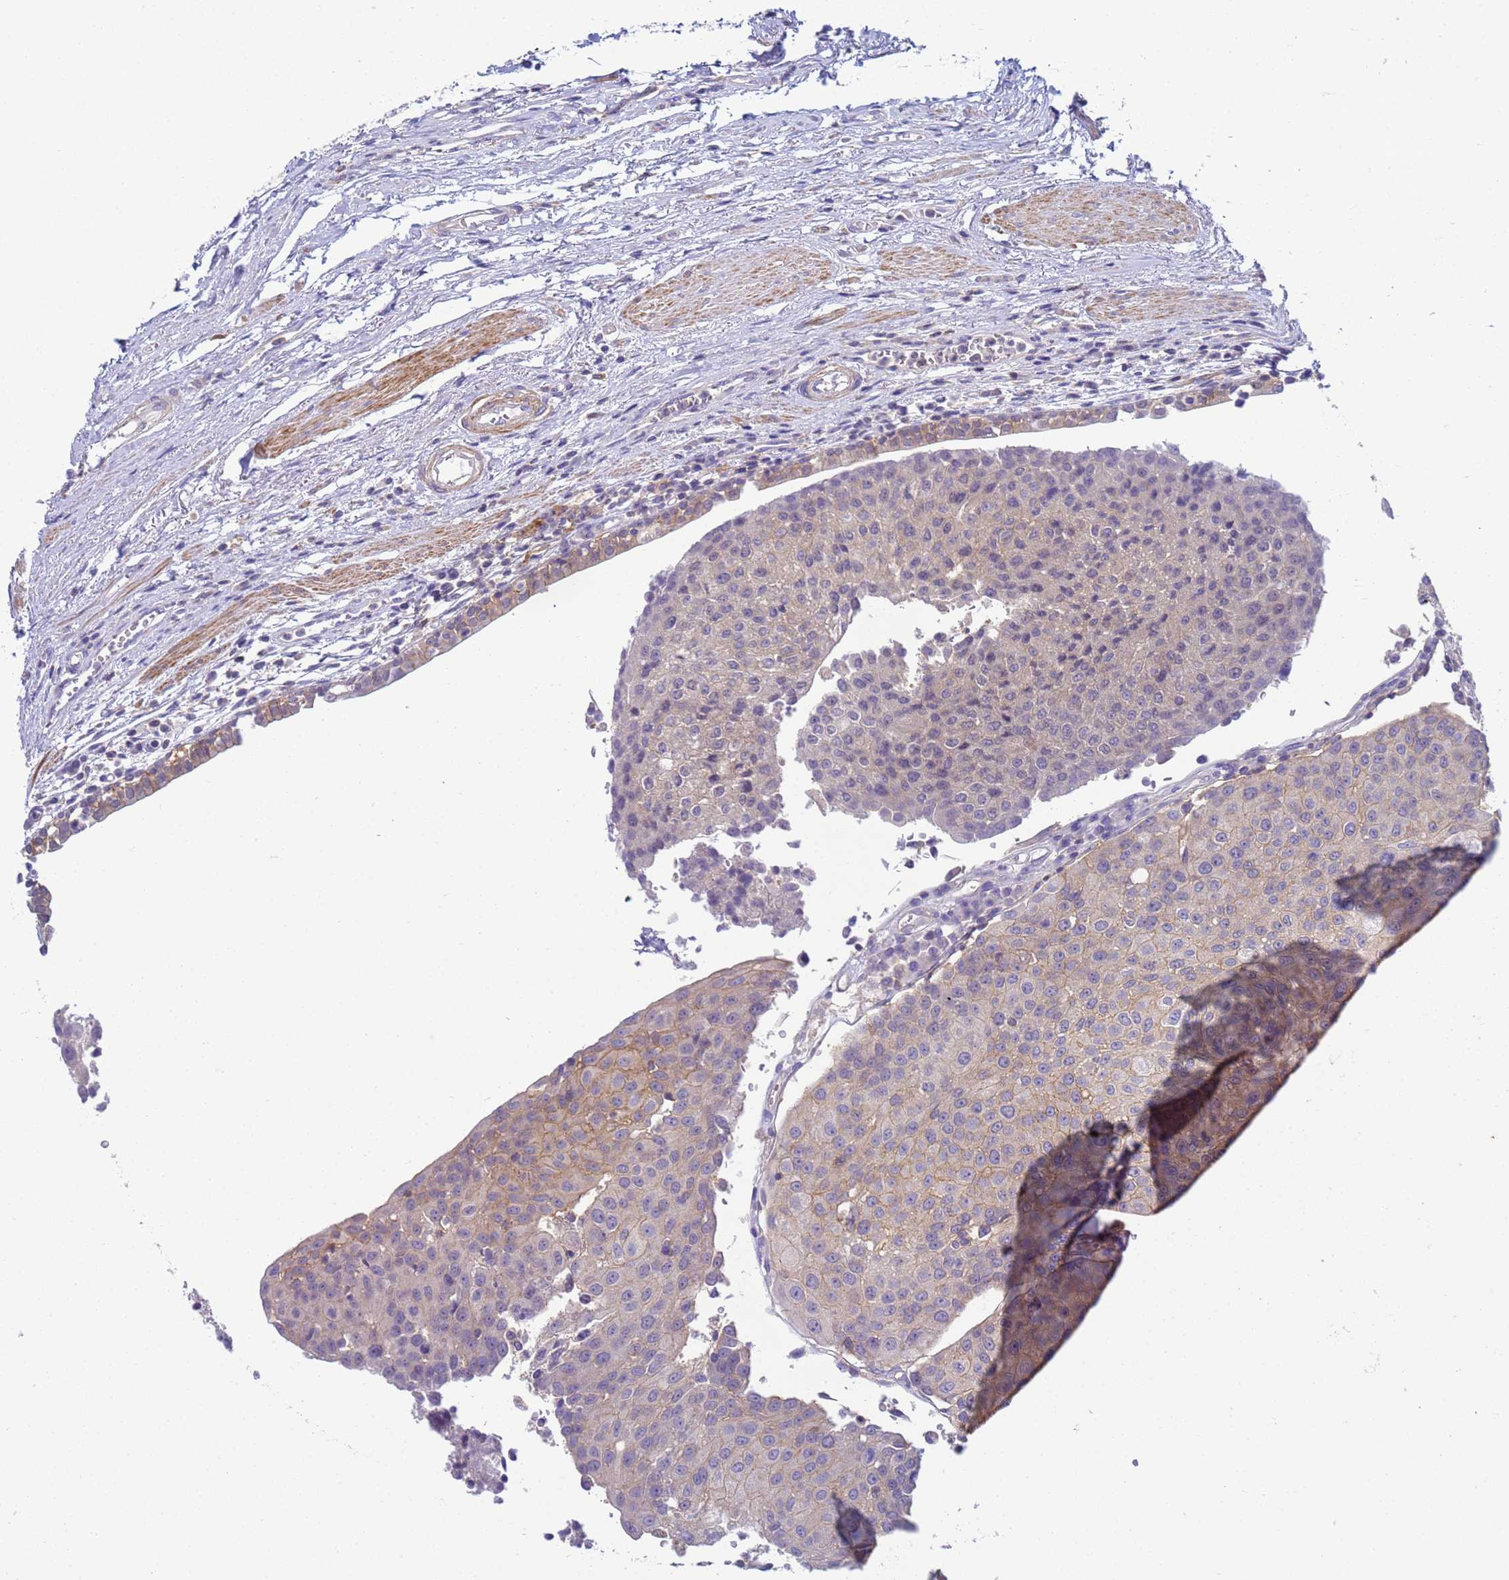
{"staining": {"intensity": "weak", "quantity": "<25%", "location": "cytoplasmic/membranous"}, "tissue": "urothelial cancer", "cell_type": "Tumor cells", "image_type": "cancer", "snomed": [{"axis": "morphology", "description": "Urothelial carcinoma, High grade"}, {"axis": "topography", "description": "Urinary bladder"}], "caption": "Immunohistochemical staining of urothelial cancer shows no significant staining in tumor cells.", "gene": "KLHL13", "patient": {"sex": "female", "age": 85}}